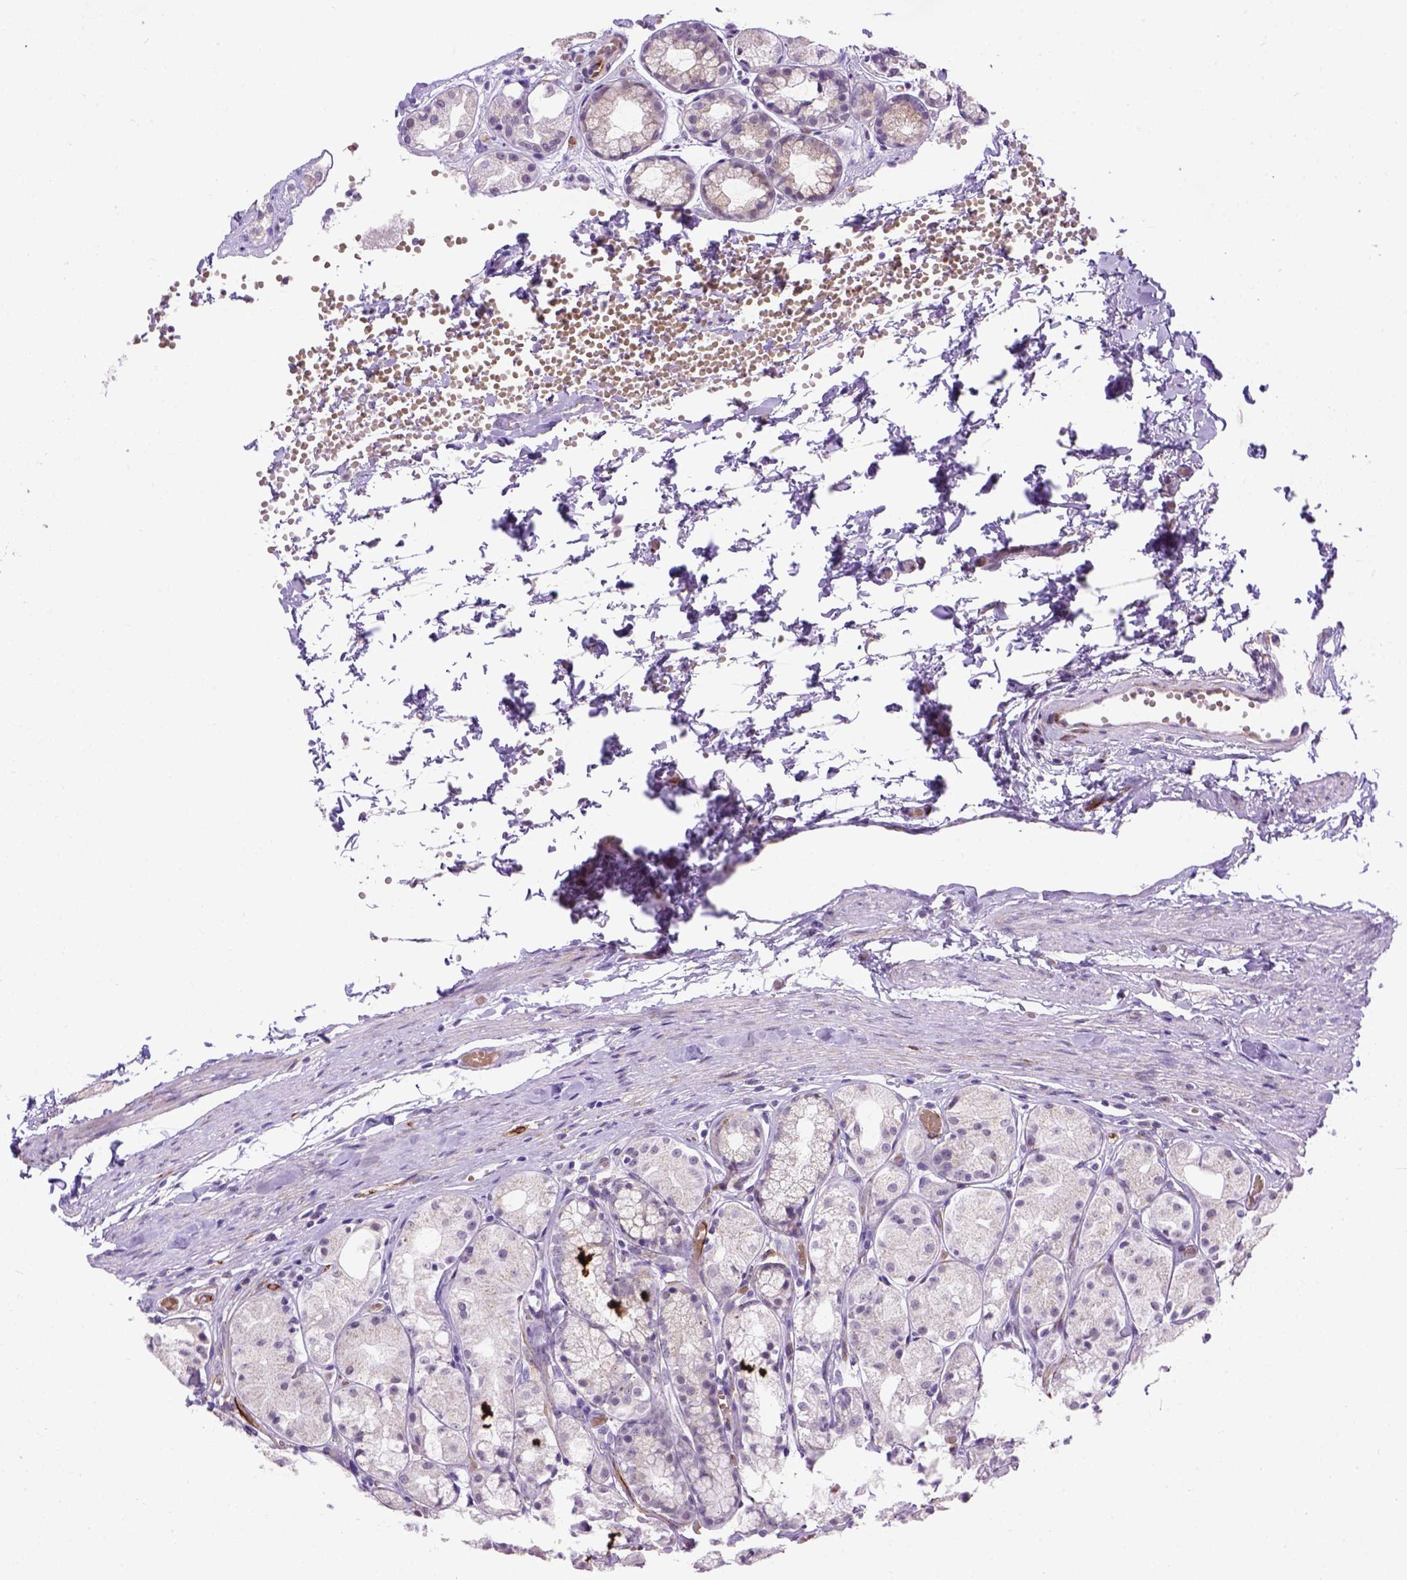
{"staining": {"intensity": "moderate", "quantity": "<25%", "location": "cytoplasmic/membranous"}, "tissue": "stomach", "cell_type": "Glandular cells", "image_type": "normal", "snomed": [{"axis": "morphology", "description": "Normal tissue, NOS"}, {"axis": "topography", "description": "Stomach"}], "caption": "Protein staining of unremarkable stomach shows moderate cytoplasmic/membranous positivity in approximately <25% of glandular cells. (DAB (3,3'-diaminobenzidine) IHC, brown staining for protein, blue staining for nuclei).", "gene": "KAZN", "patient": {"sex": "male", "age": 70}}